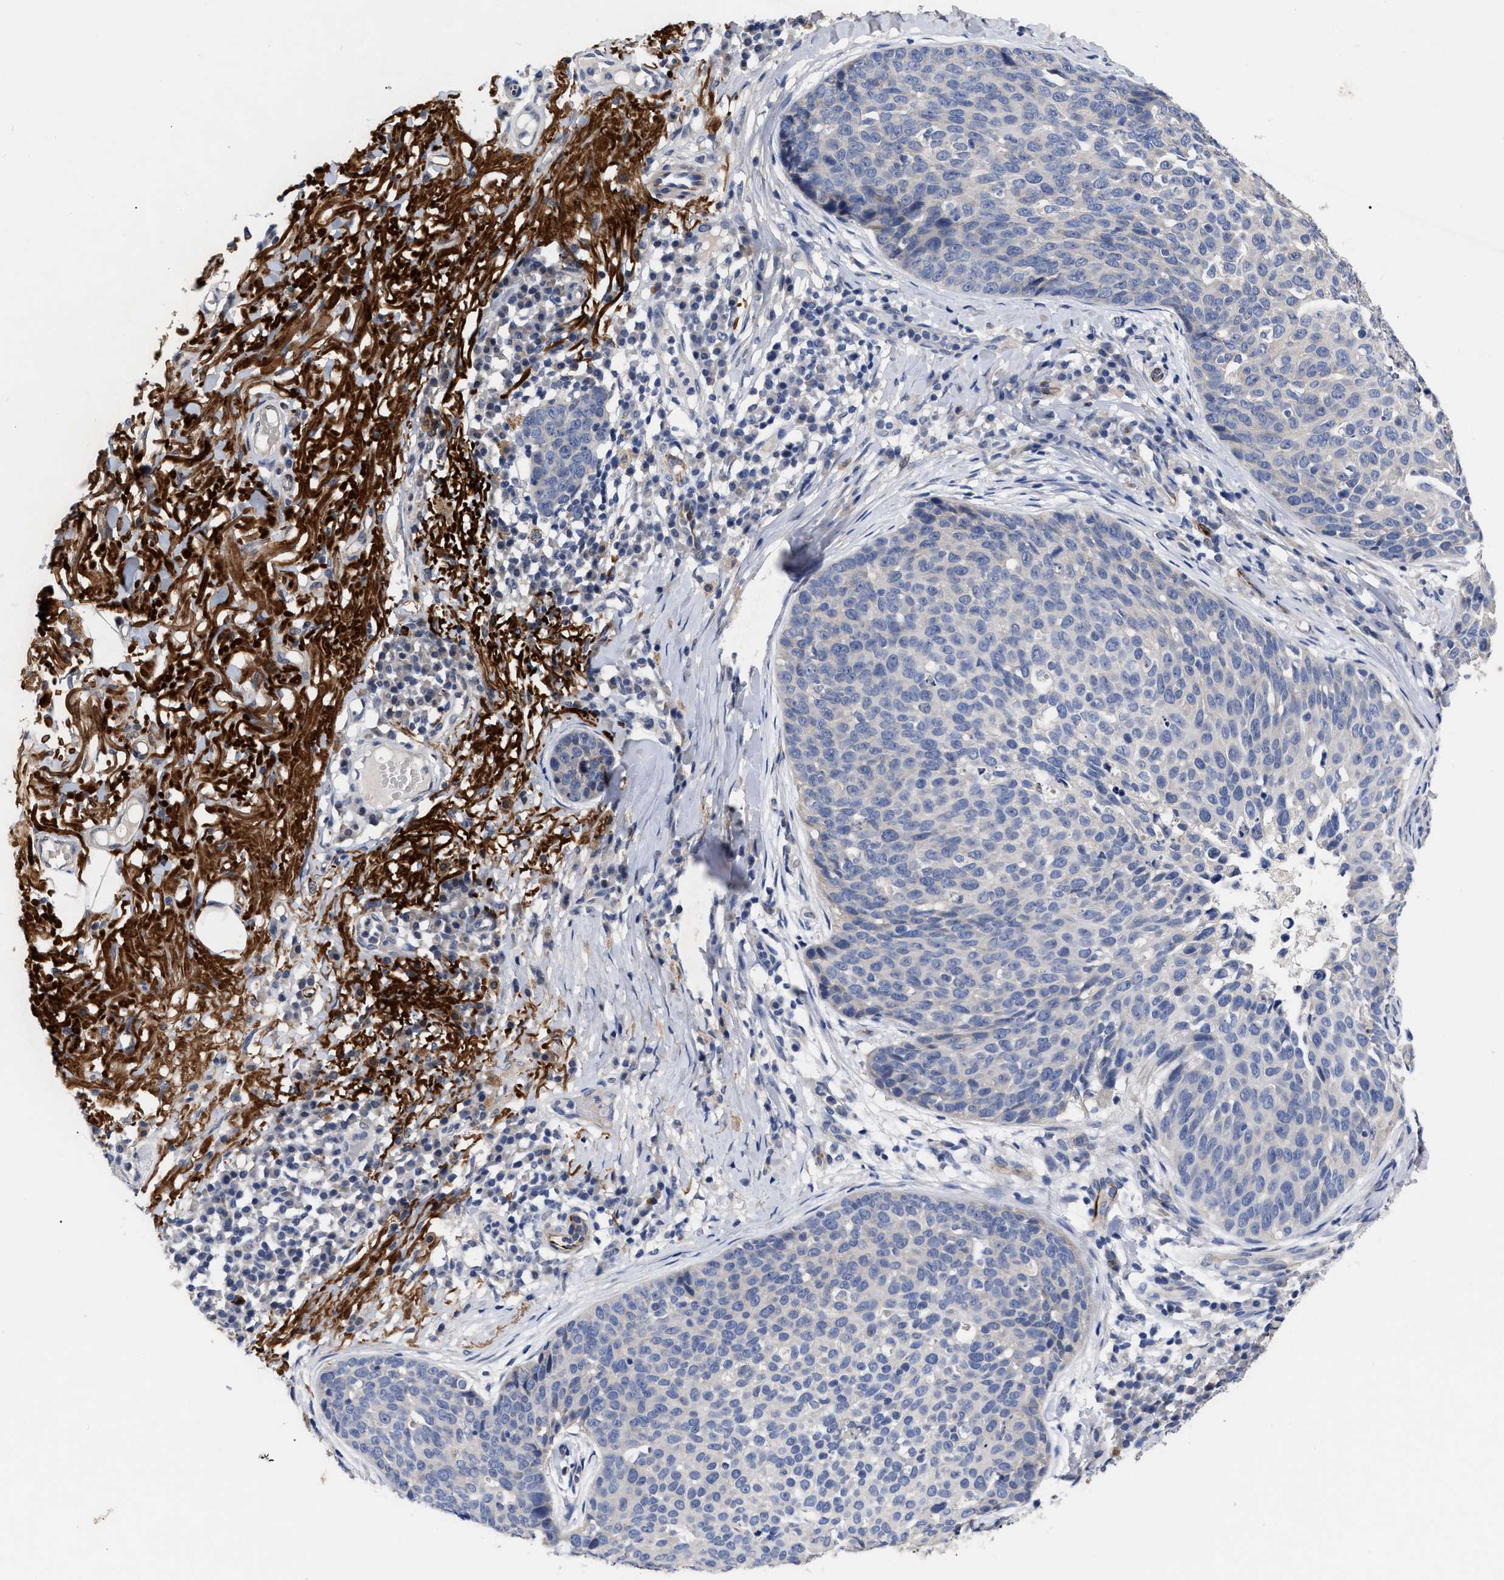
{"staining": {"intensity": "negative", "quantity": "none", "location": "none"}, "tissue": "skin cancer", "cell_type": "Tumor cells", "image_type": "cancer", "snomed": [{"axis": "morphology", "description": "Squamous cell carcinoma in situ, NOS"}, {"axis": "morphology", "description": "Squamous cell carcinoma, NOS"}, {"axis": "topography", "description": "Skin"}], "caption": "The micrograph shows no significant positivity in tumor cells of skin cancer.", "gene": "CCN5", "patient": {"sex": "male", "age": 93}}